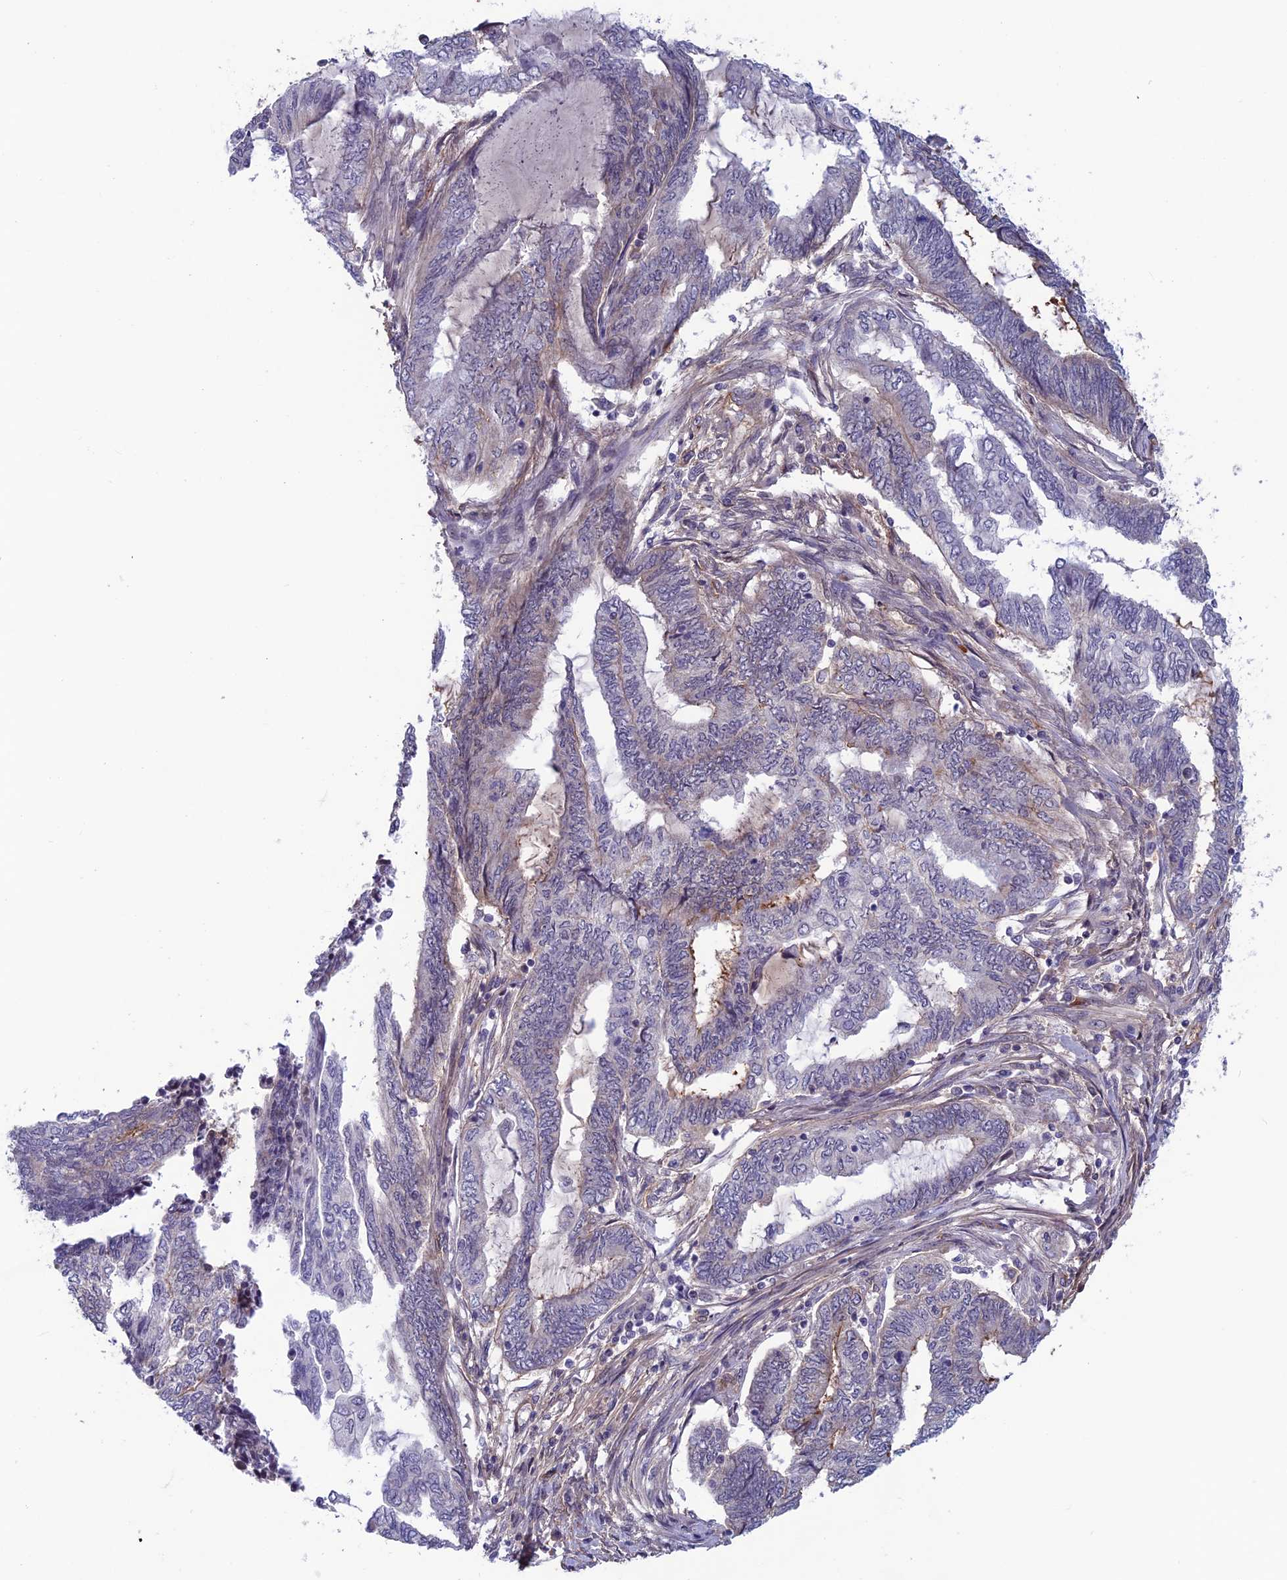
{"staining": {"intensity": "negative", "quantity": "none", "location": "none"}, "tissue": "endometrial cancer", "cell_type": "Tumor cells", "image_type": "cancer", "snomed": [{"axis": "morphology", "description": "Adenocarcinoma, NOS"}, {"axis": "topography", "description": "Uterus"}, {"axis": "topography", "description": "Endometrium"}], "caption": "An image of endometrial adenocarcinoma stained for a protein demonstrates no brown staining in tumor cells.", "gene": "FKBPL", "patient": {"sex": "female", "age": 70}}